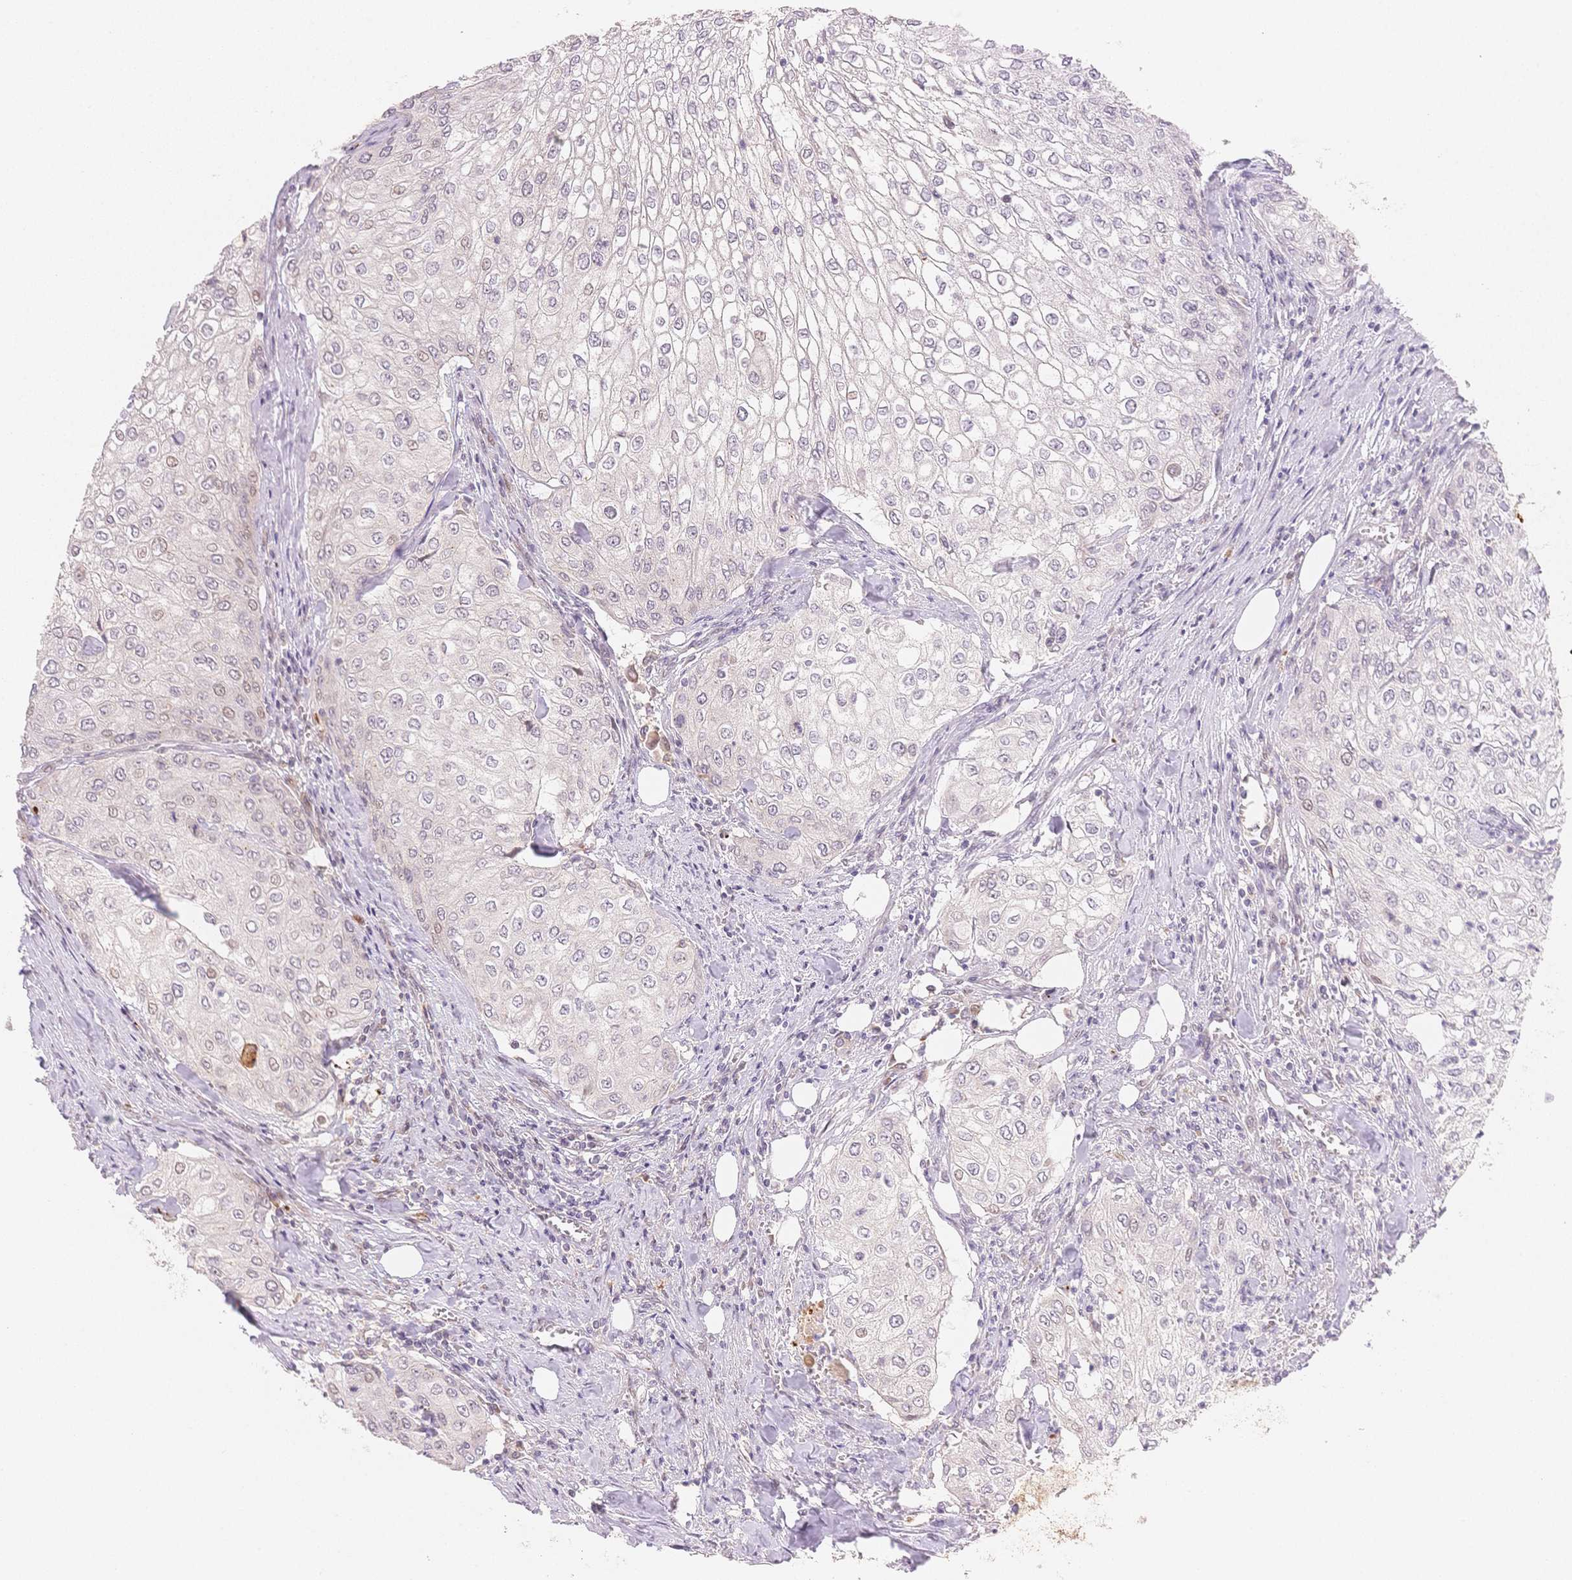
{"staining": {"intensity": "negative", "quantity": "none", "location": "none"}, "tissue": "urothelial cancer", "cell_type": "Tumor cells", "image_type": "cancer", "snomed": [{"axis": "morphology", "description": "Urothelial carcinoma, High grade"}, {"axis": "topography", "description": "Urinary bladder"}], "caption": "A high-resolution micrograph shows immunohistochemistry staining of urothelial carcinoma (high-grade), which exhibits no significant positivity in tumor cells.", "gene": "STK39", "patient": {"sex": "male", "age": 62}}